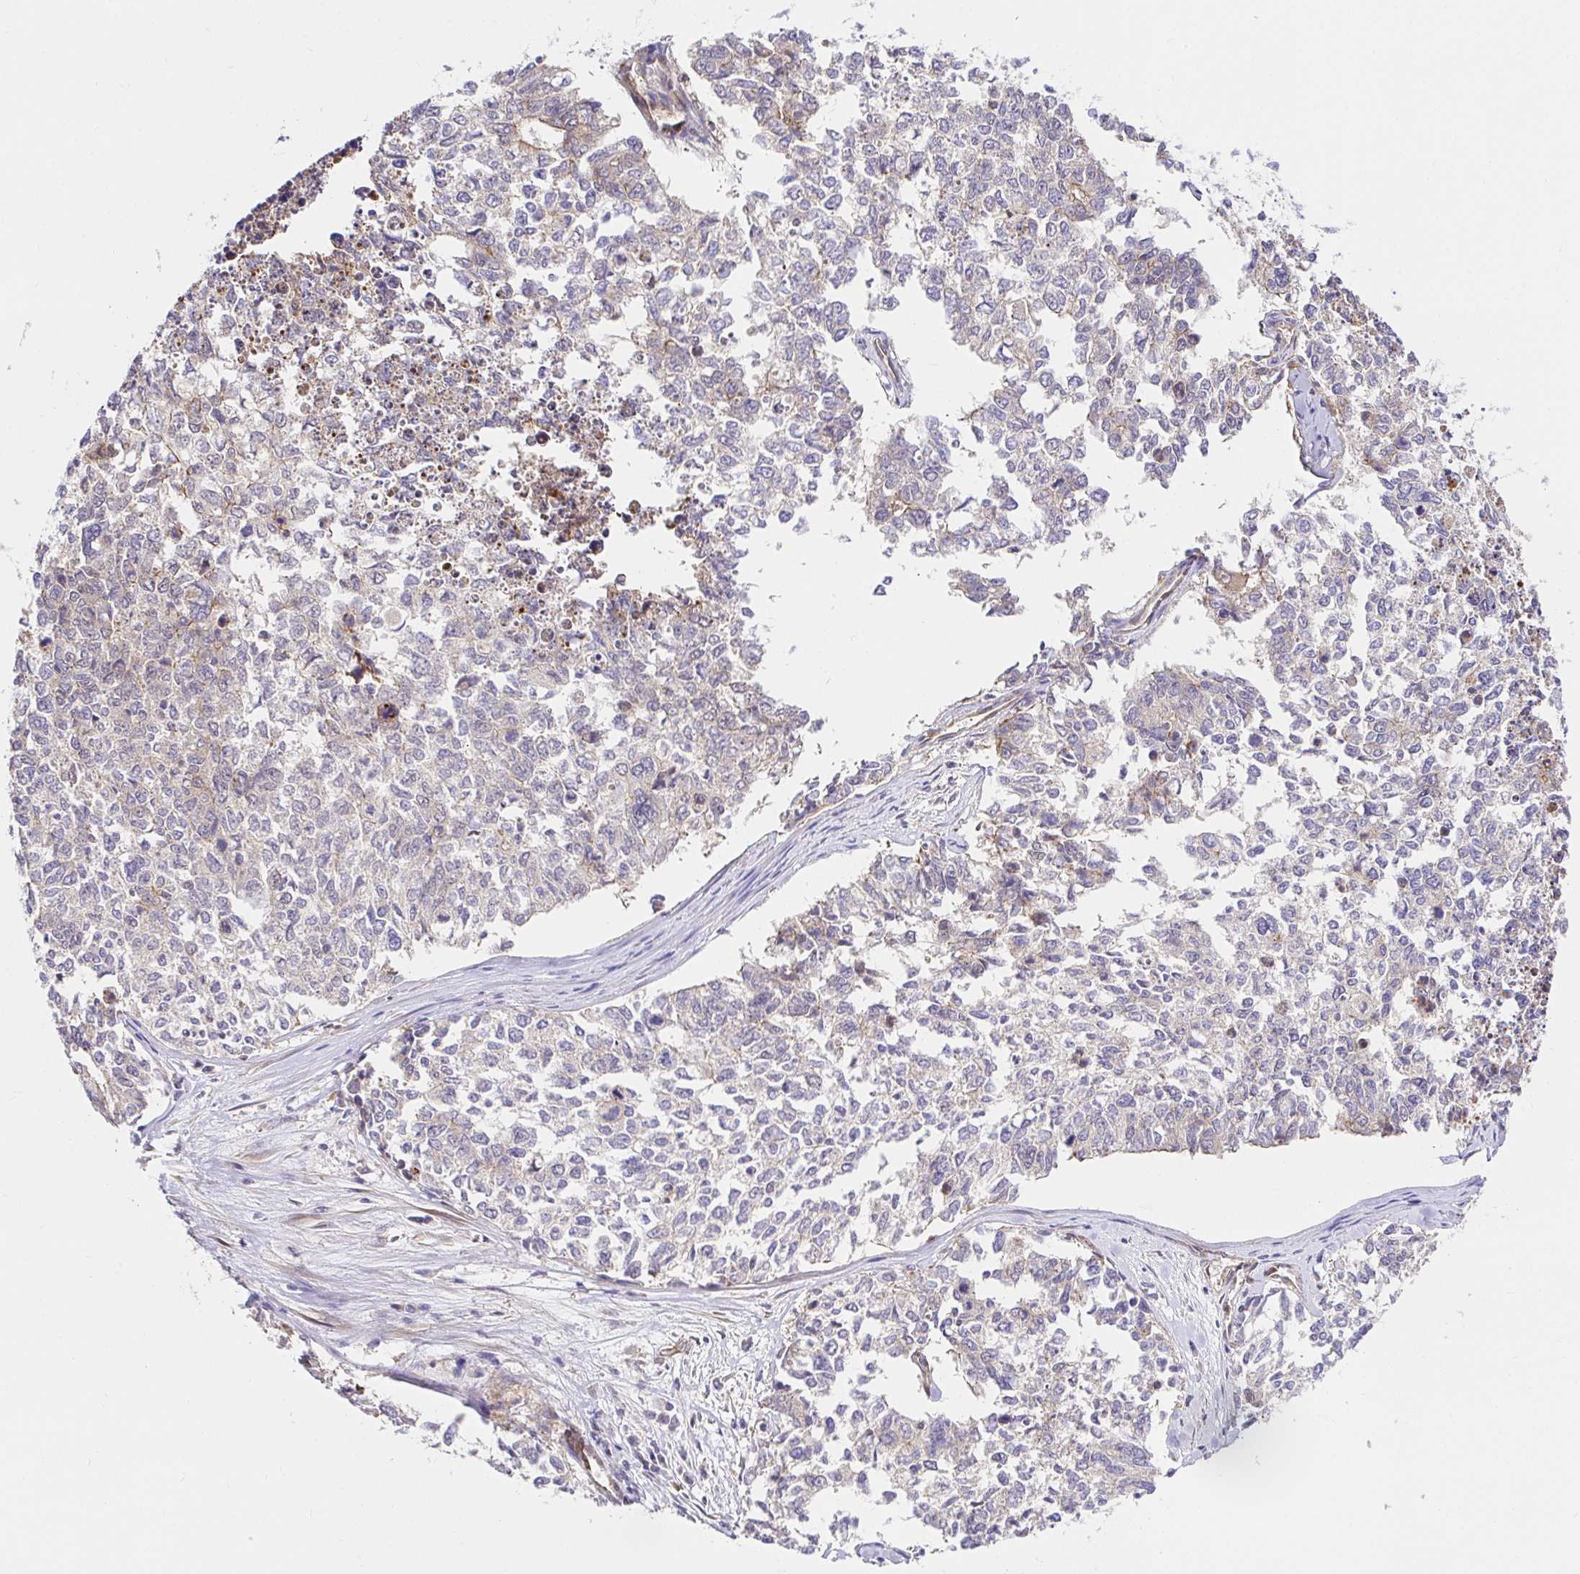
{"staining": {"intensity": "negative", "quantity": "none", "location": "none"}, "tissue": "cervical cancer", "cell_type": "Tumor cells", "image_type": "cancer", "snomed": [{"axis": "morphology", "description": "Adenocarcinoma, NOS"}, {"axis": "topography", "description": "Cervix"}], "caption": "Tumor cells are negative for protein expression in human cervical cancer.", "gene": "TRIM55", "patient": {"sex": "female", "age": 63}}